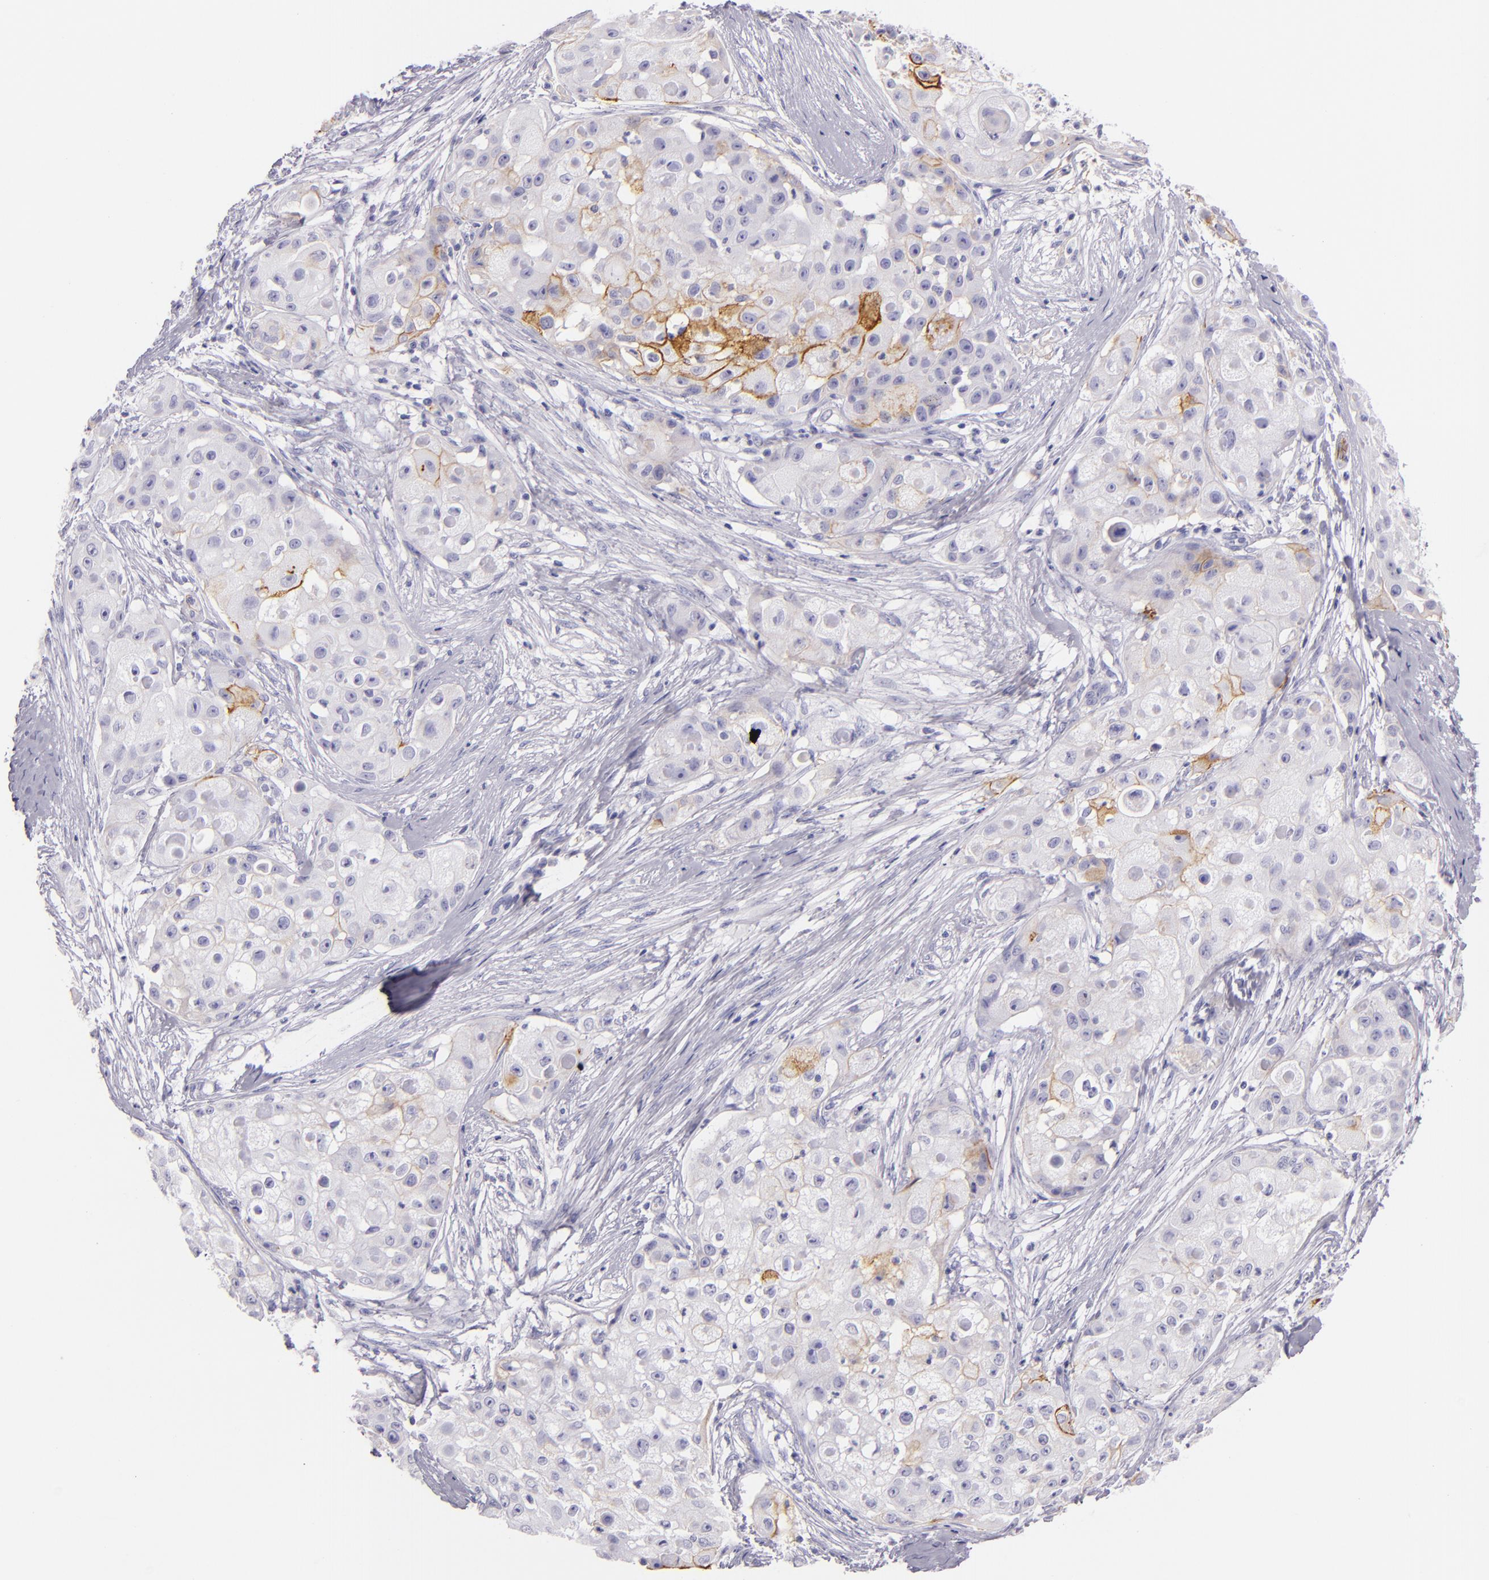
{"staining": {"intensity": "moderate", "quantity": "<25%", "location": "cytoplasmic/membranous"}, "tissue": "skin cancer", "cell_type": "Tumor cells", "image_type": "cancer", "snomed": [{"axis": "morphology", "description": "Squamous cell carcinoma, NOS"}, {"axis": "topography", "description": "Skin"}], "caption": "This histopathology image displays skin cancer (squamous cell carcinoma) stained with immunohistochemistry to label a protein in brown. The cytoplasmic/membranous of tumor cells show moderate positivity for the protein. Nuclei are counter-stained blue.", "gene": "ICAM1", "patient": {"sex": "female", "age": 57}}